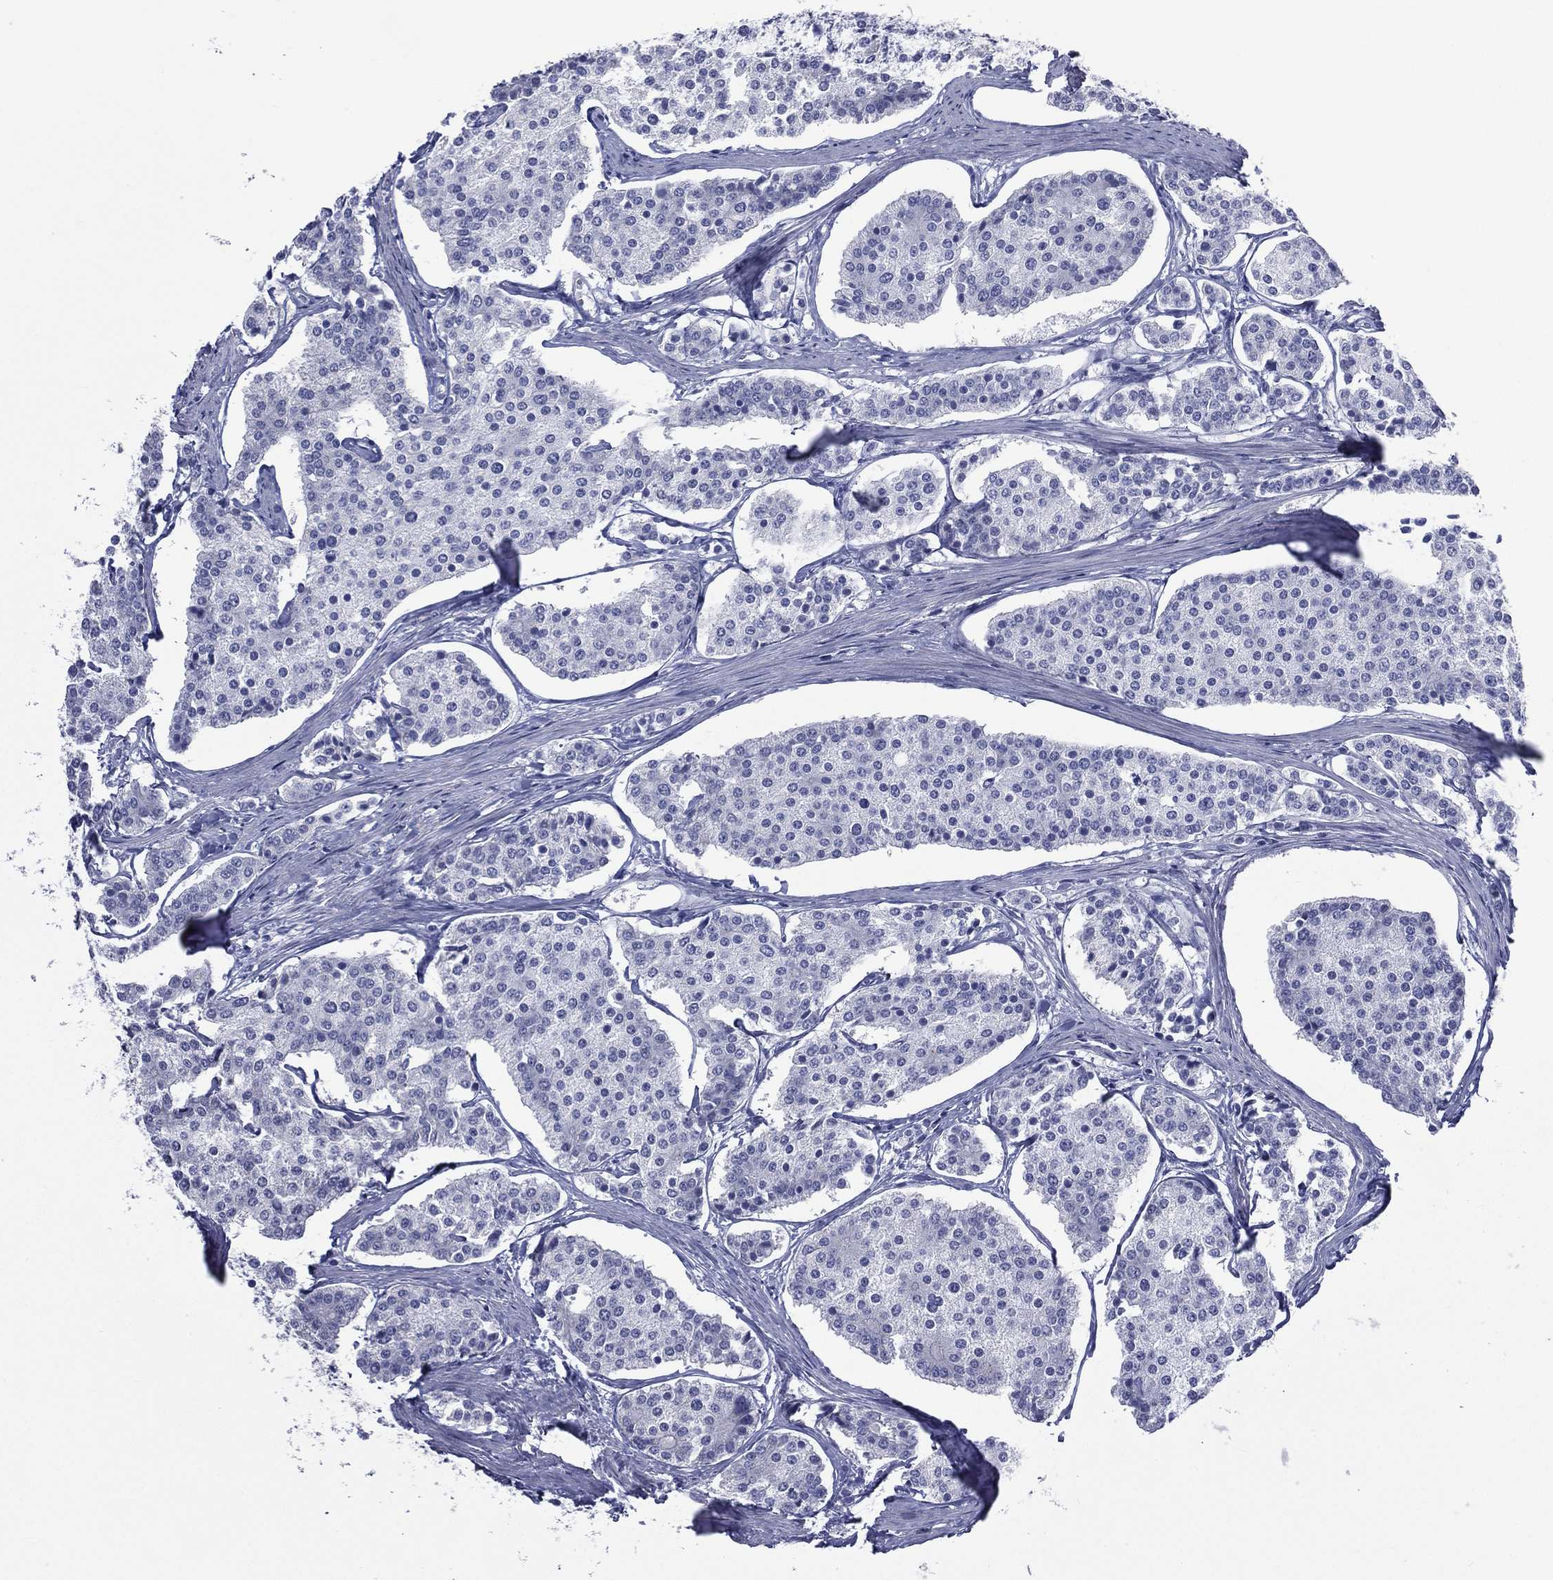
{"staining": {"intensity": "negative", "quantity": "none", "location": "none"}, "tissue": "carcinoid", "cell_type": "Tumor cells", "image_type": "cancer", "snomed": [{"axis": "morphology", "description": "Carcinoid, malignant, NOS"}, {"axis": "topography", "description": "Small intestine"}], "caption": "Histopathology image shows no significant protein positivity in tumor cells of carcinoid (malignant).", "gene": "CES2", "patient": {"sex": "female", "age": 65}}